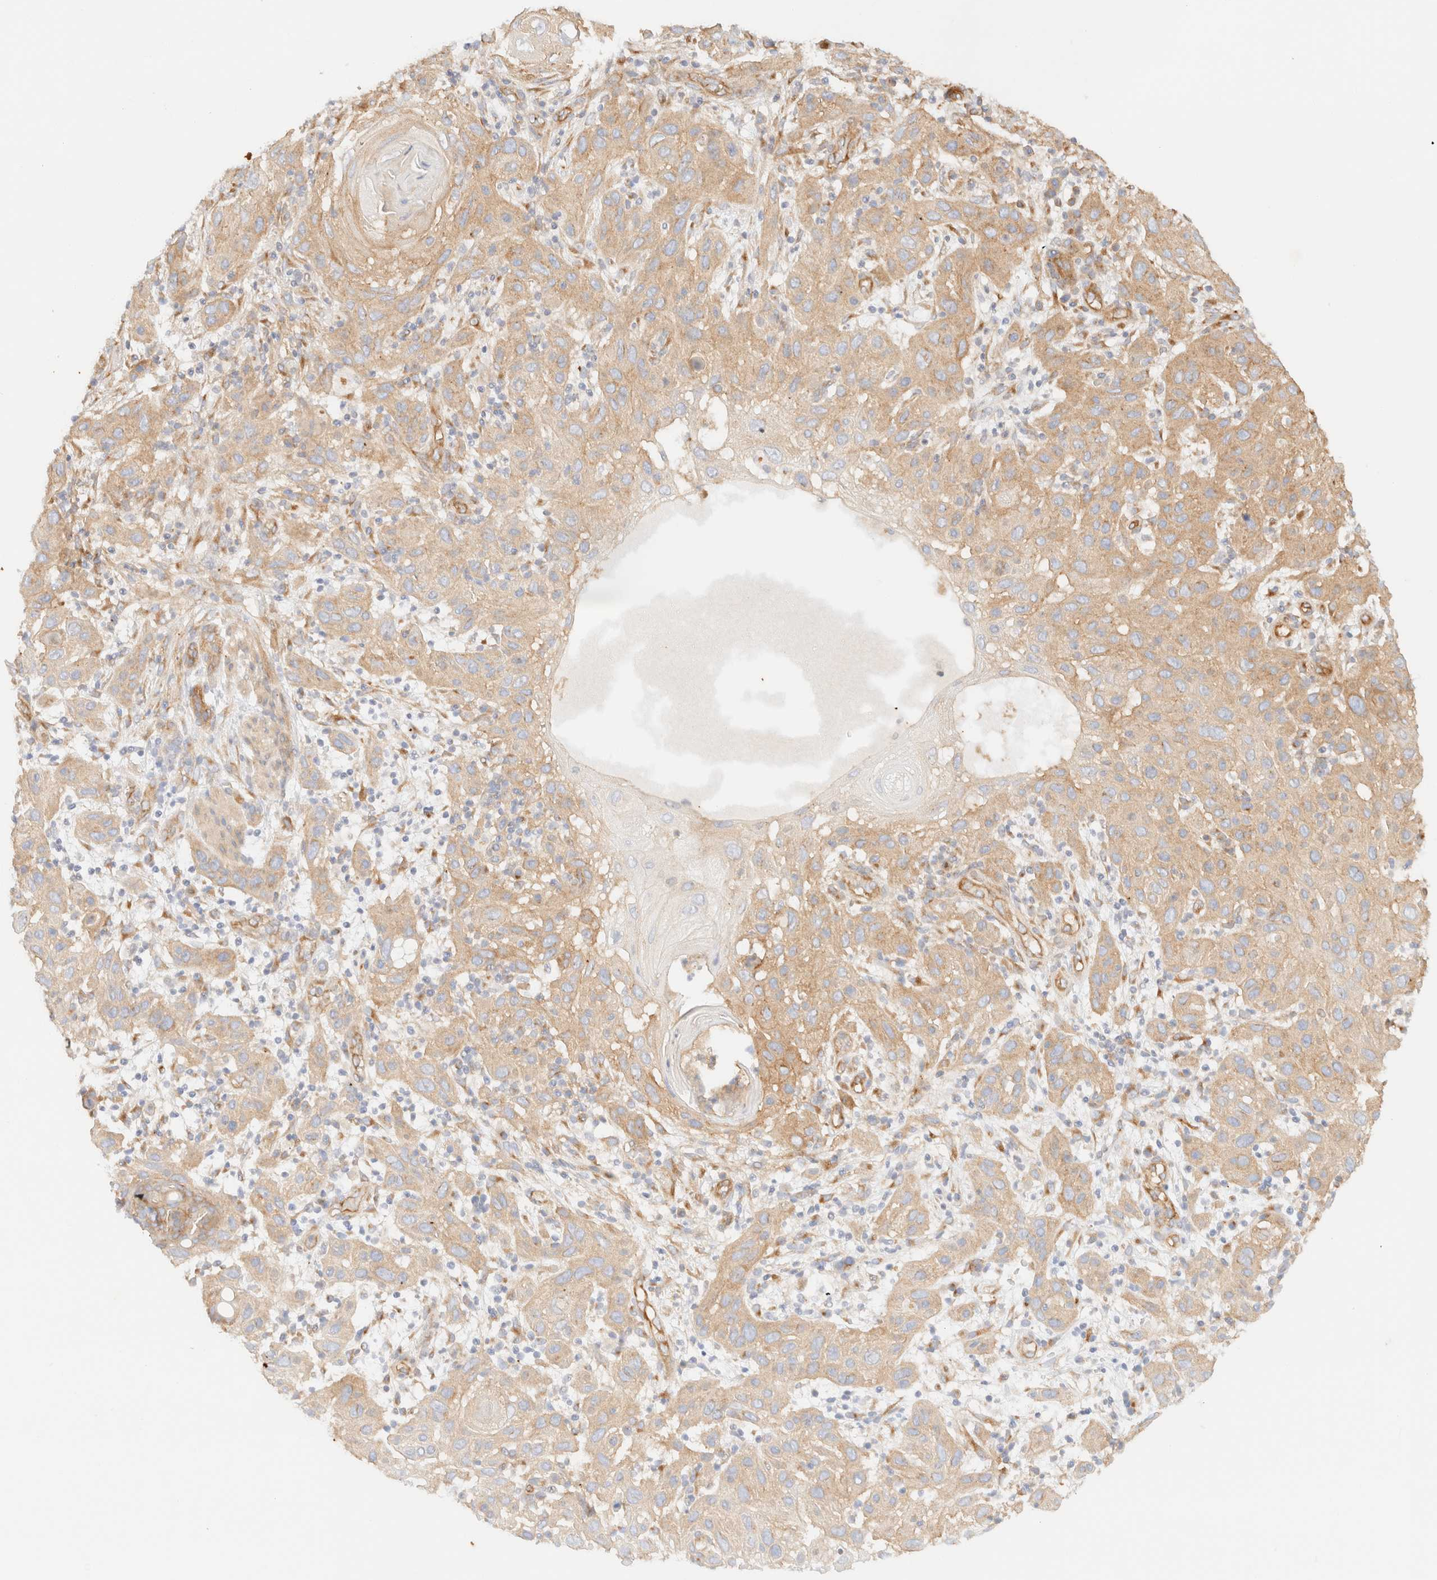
{"staining": {"intensity": "moderate", "quantity": ">75%", "location": "cytoplasmic/membranous"}, "tissue": "skin cancer", "cell_type": "Tumor cells", "image_type": "cancer", "snomed": [{"axis": "morphology", "description": "Normal tissue, NOS"}, {"axis": "morphology", "description": "Squamous cell carcinoma, NOS"}, {"axis": "topography", "description": "Skin"}], "caption": "High-magnification brightfield microscopy of skin cancer stained with DAB (3,3'-diaminobenzidine) (brown) and counterstained with hematoxylin (blue). tumor cells exhibit moderate cytoplasmic/membranous positivity is present in approximately>75% of cells. (IHC, brightfield microscopy, high magnification).", "gene": "MYO10", "patient": {"sex": "female", "age": 96}}